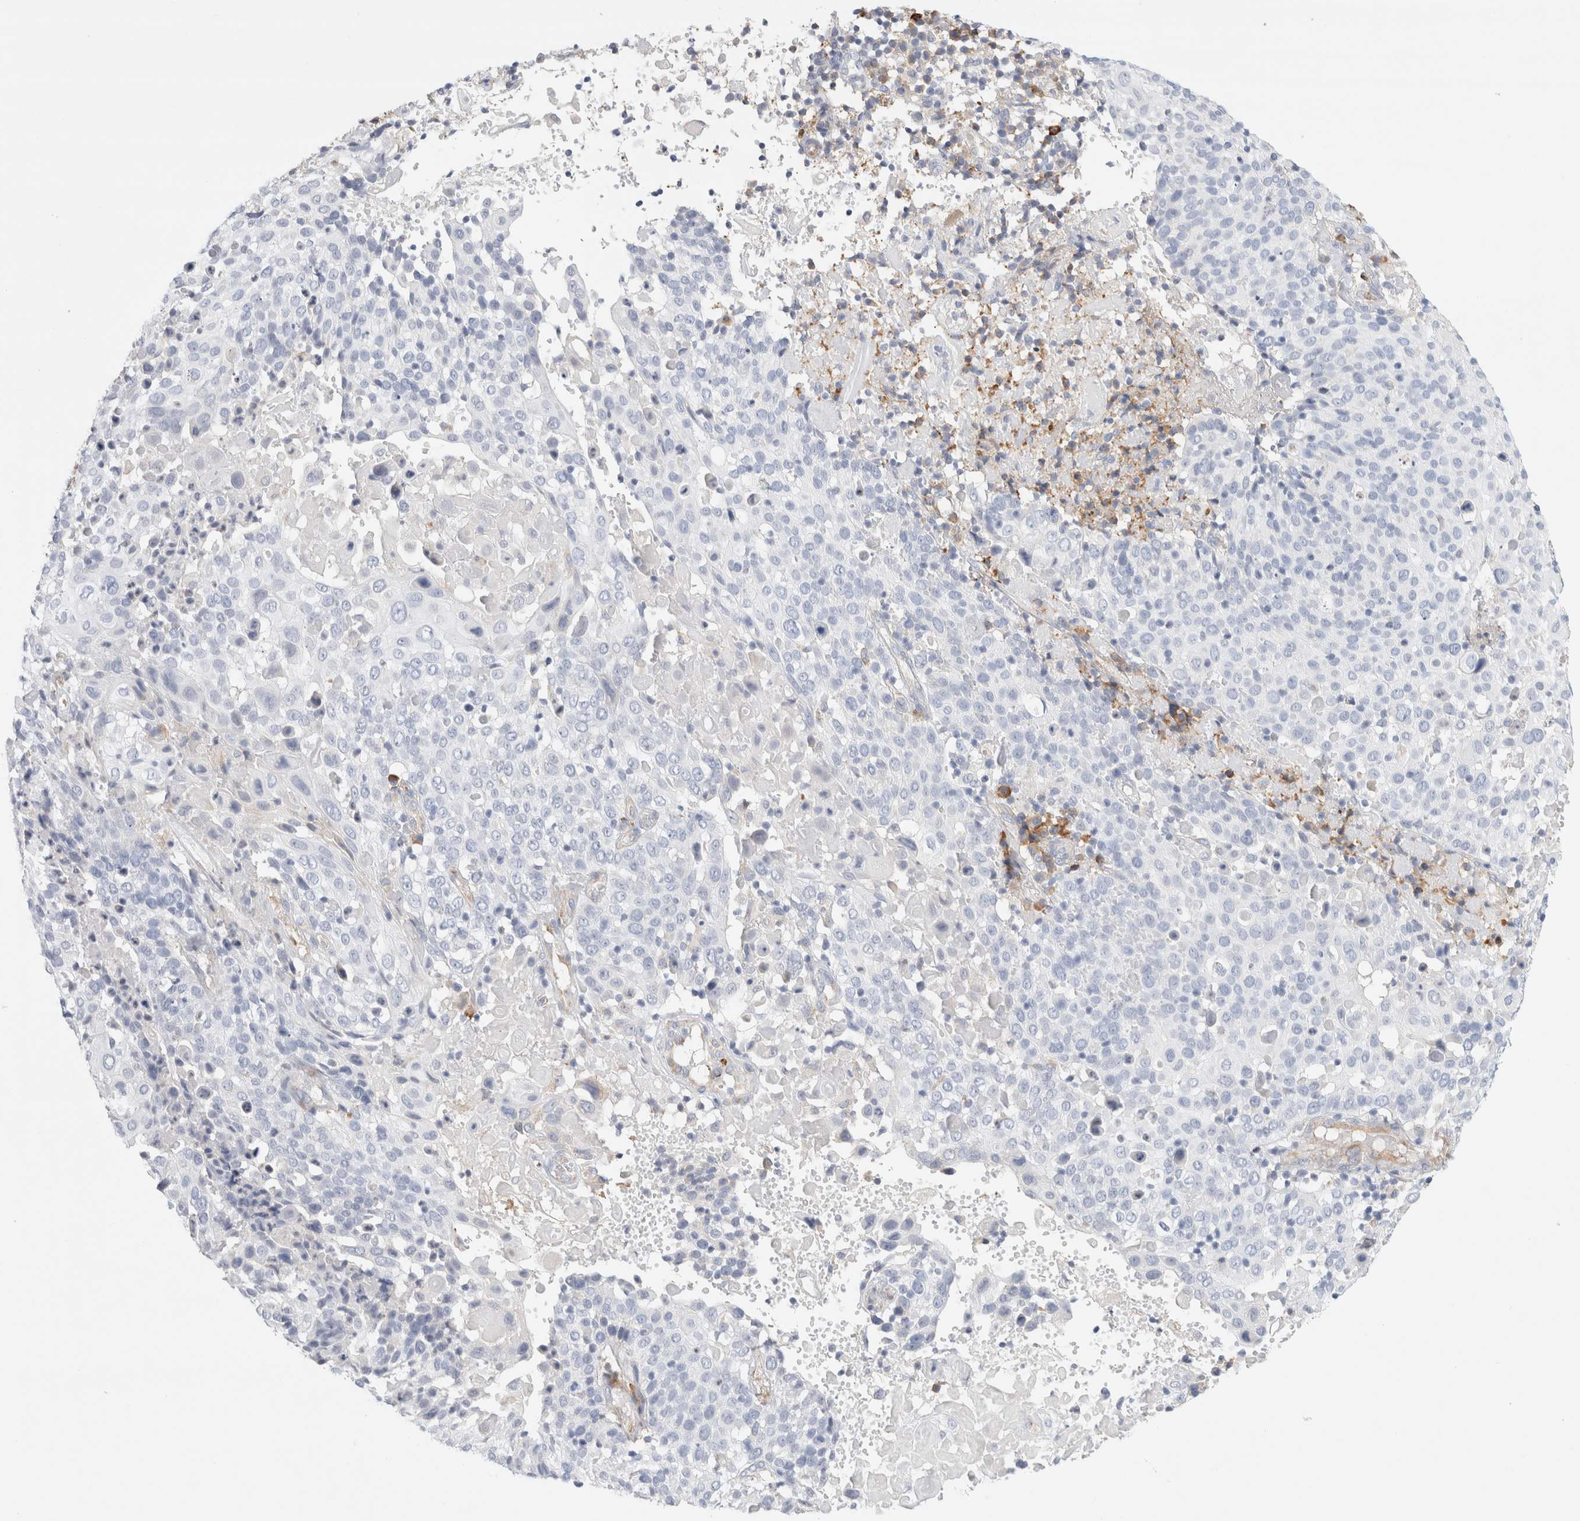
{"staining": {"intensity": "negative", "quantity": "none", "location": "none"}, "tissue": "cervical cancer", "cell_type": "Tumor cells", "image_type": "cancer", "snomed": [{"axis": "morphology", "description": "Squamous cell carcinoma, NOS"}, {"axis": "topography", "description": "Cervix"}], "caption": "Tumor cells show no significant protein staining in cervical cancer.", "gene": "CSK", "patient": {"sex": "female", "age": 74}}